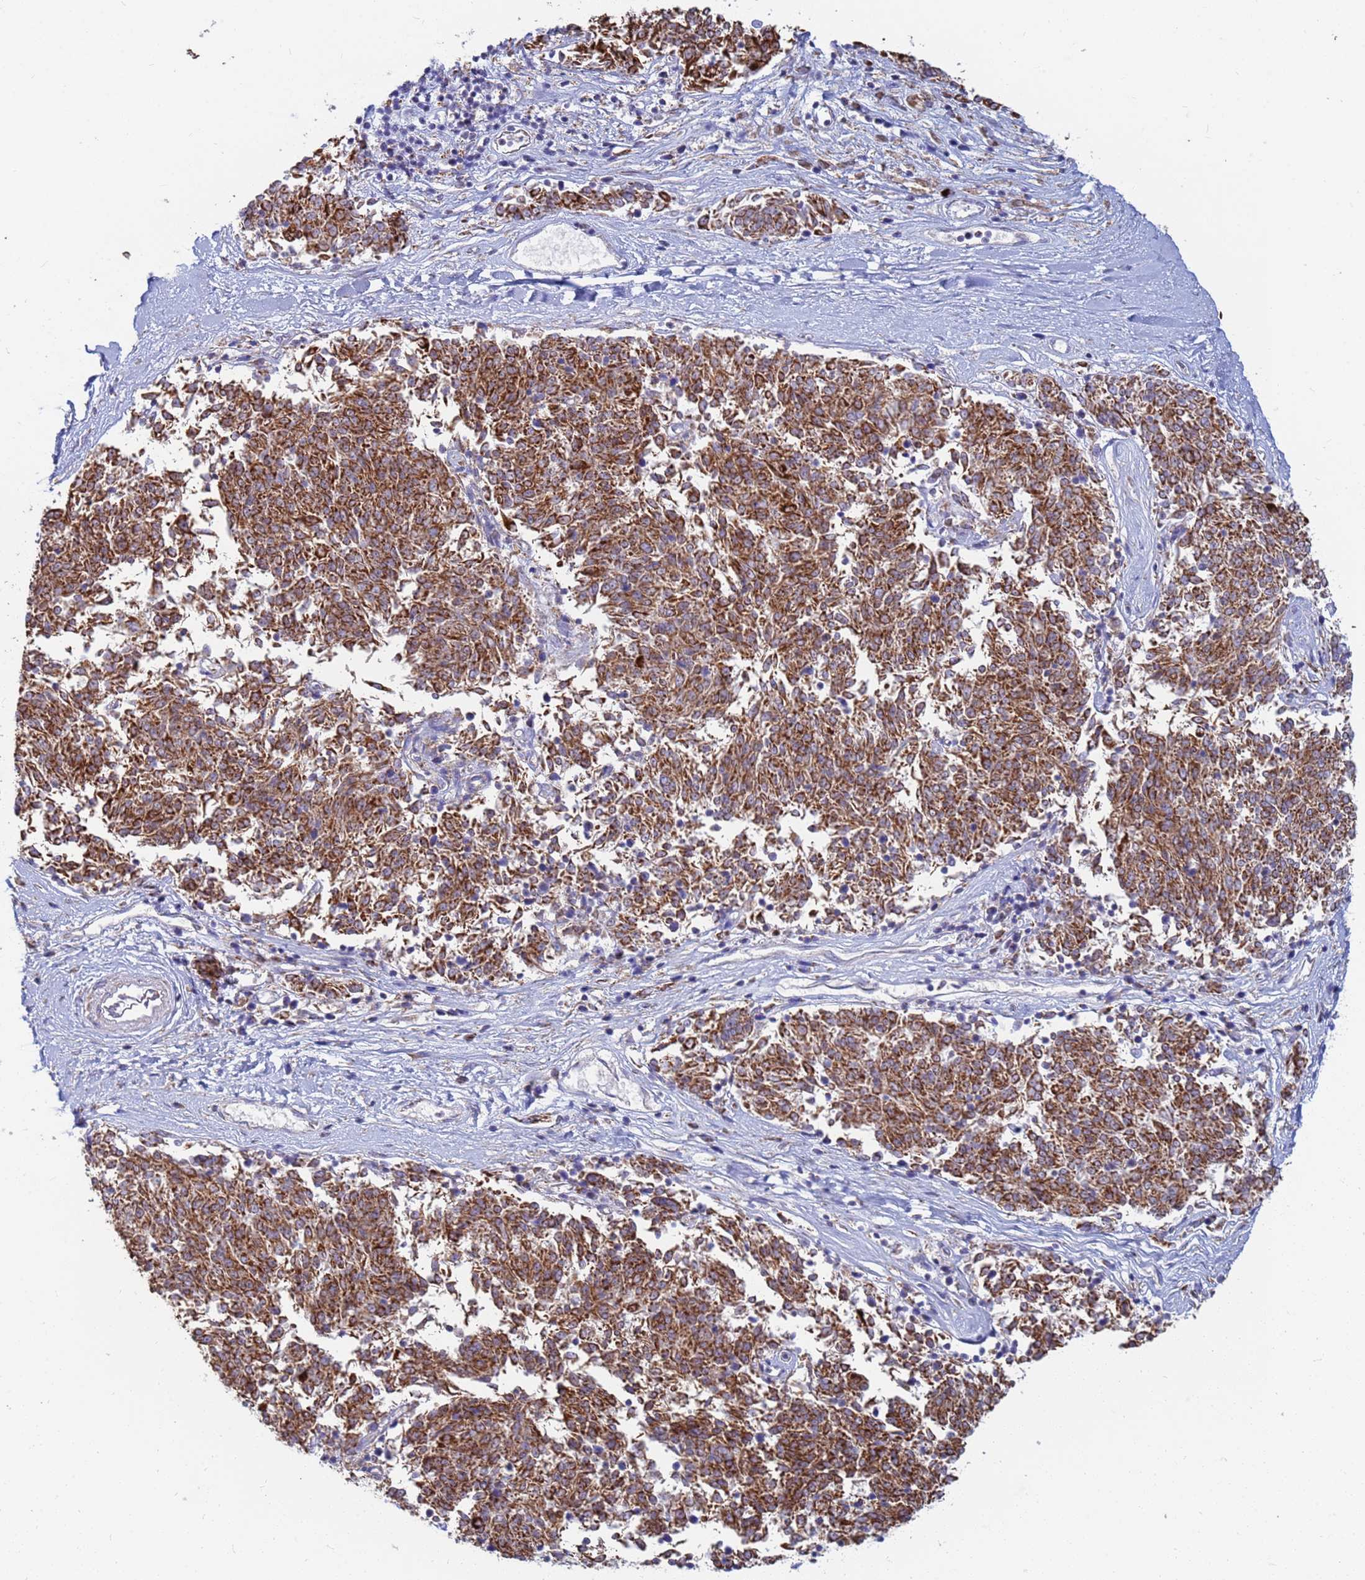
{"staining": {"intensity": "moderate", "quantity": ">75%", "location": "cytoplasmic/membranous"}, "tissue": "melanoma", "cell_type": "Tumor cells", "image_type": "cancer", "snomed": [{"axis": "morphology", "description": "Malignant melanoma, NOS"}, {"axis": "topography", "description": "Skin"}], "caption": "Immunohistochemistry (IHC) image of melanoma stained for a protein (brown), which exhibits medium levels of moderate cytoplasmic/membranous staining in approximately >75% of tumor cells.", "gene": "UQCRH", "patient": {"sex": "female", "age": 72}}